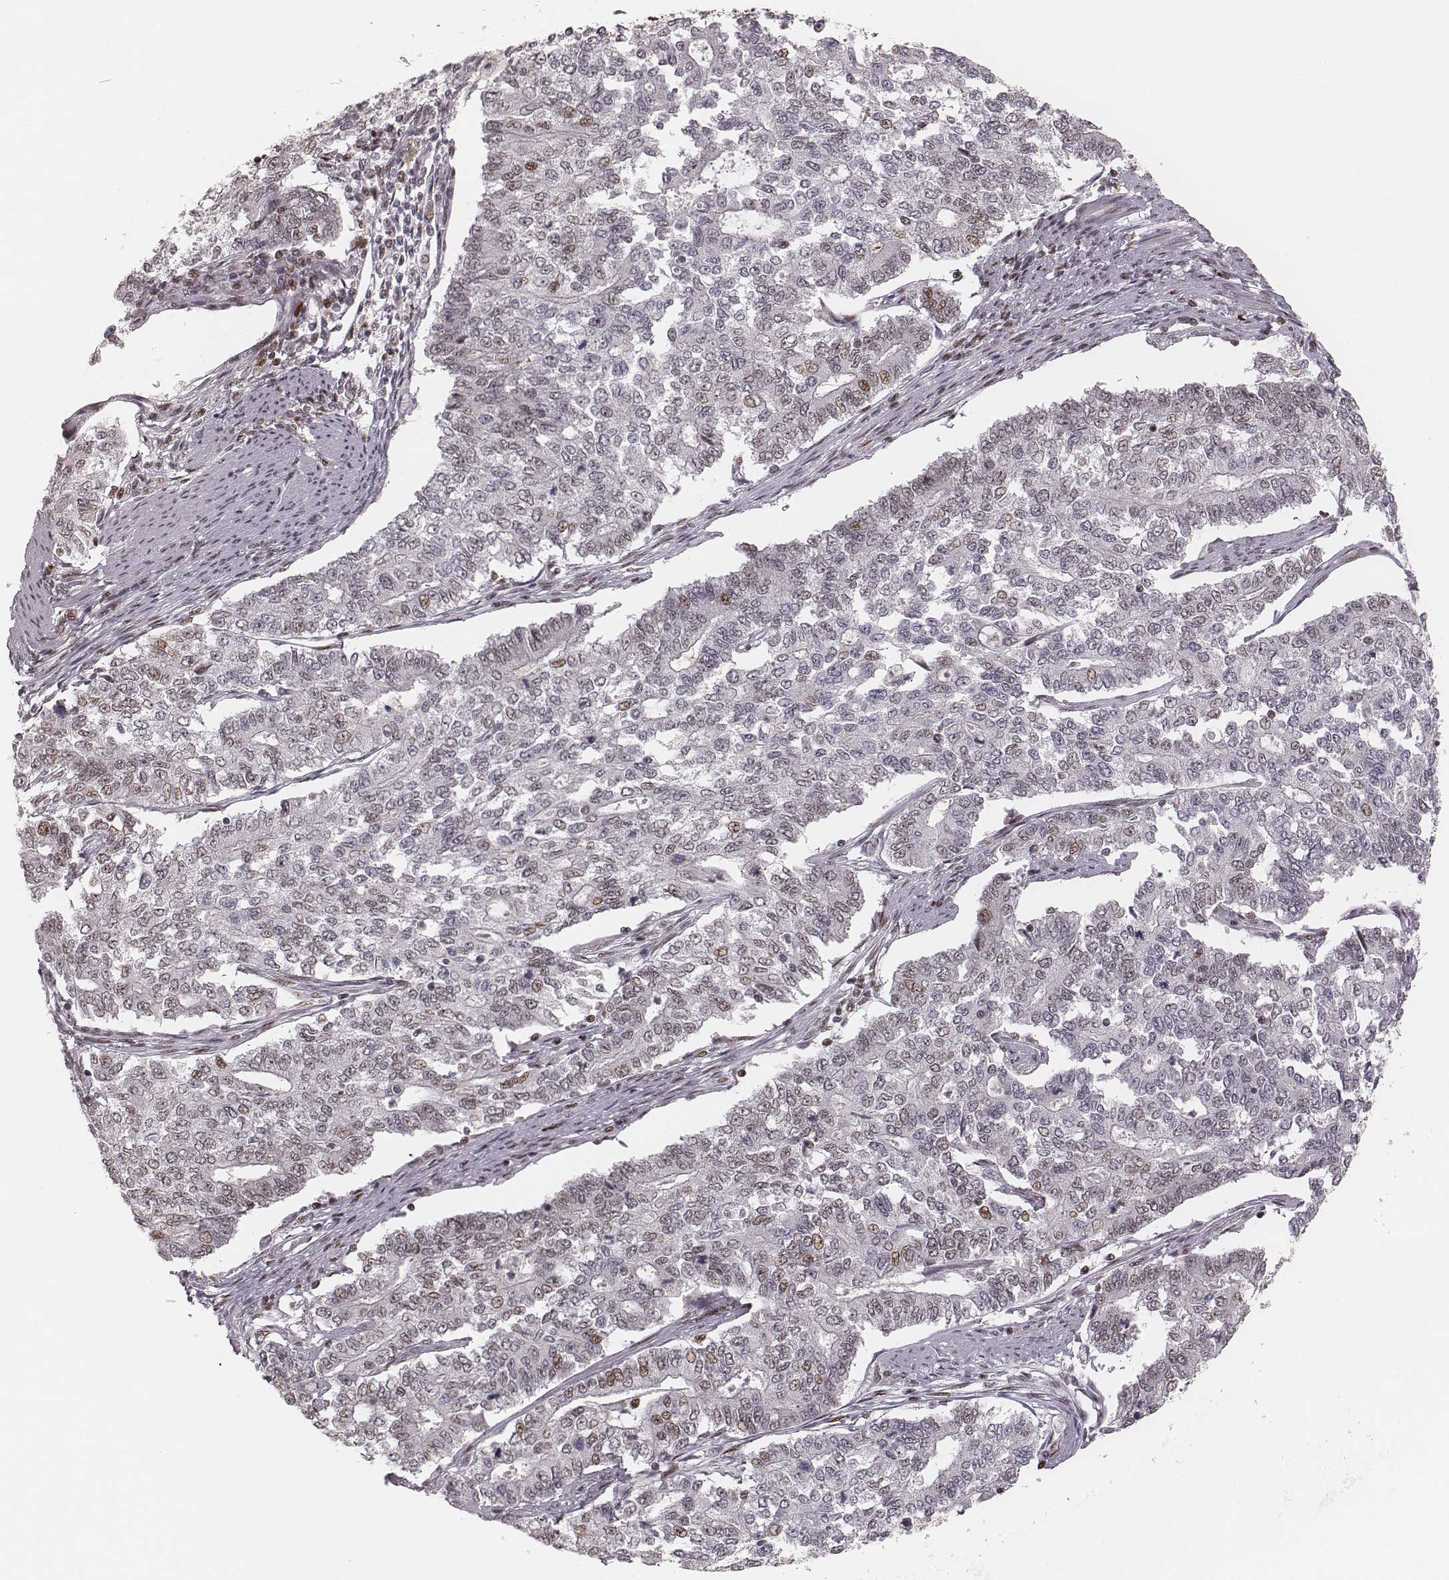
{"staining": {"intensity": "moderate", "quantity": "<25%", "location": "nuclear"}, "tissue": "endometrial cancer", "cell_type": "Tumor cells", "image_type": "cancer", "snomed": [{"axis": "morphology", "description": "Adenocarcinoma, NOS"}, {"axis": "topography", "description": "Uterus"}], "caption": "Immunohistochemical staining of endometrial cancer (adenocarcinoma) demonstrates low levels of moderate nuclear expression in approximately <25% of tumor cells.", "gene": "HNRNPC", "patient": {"sex": "female", "age": 59}}